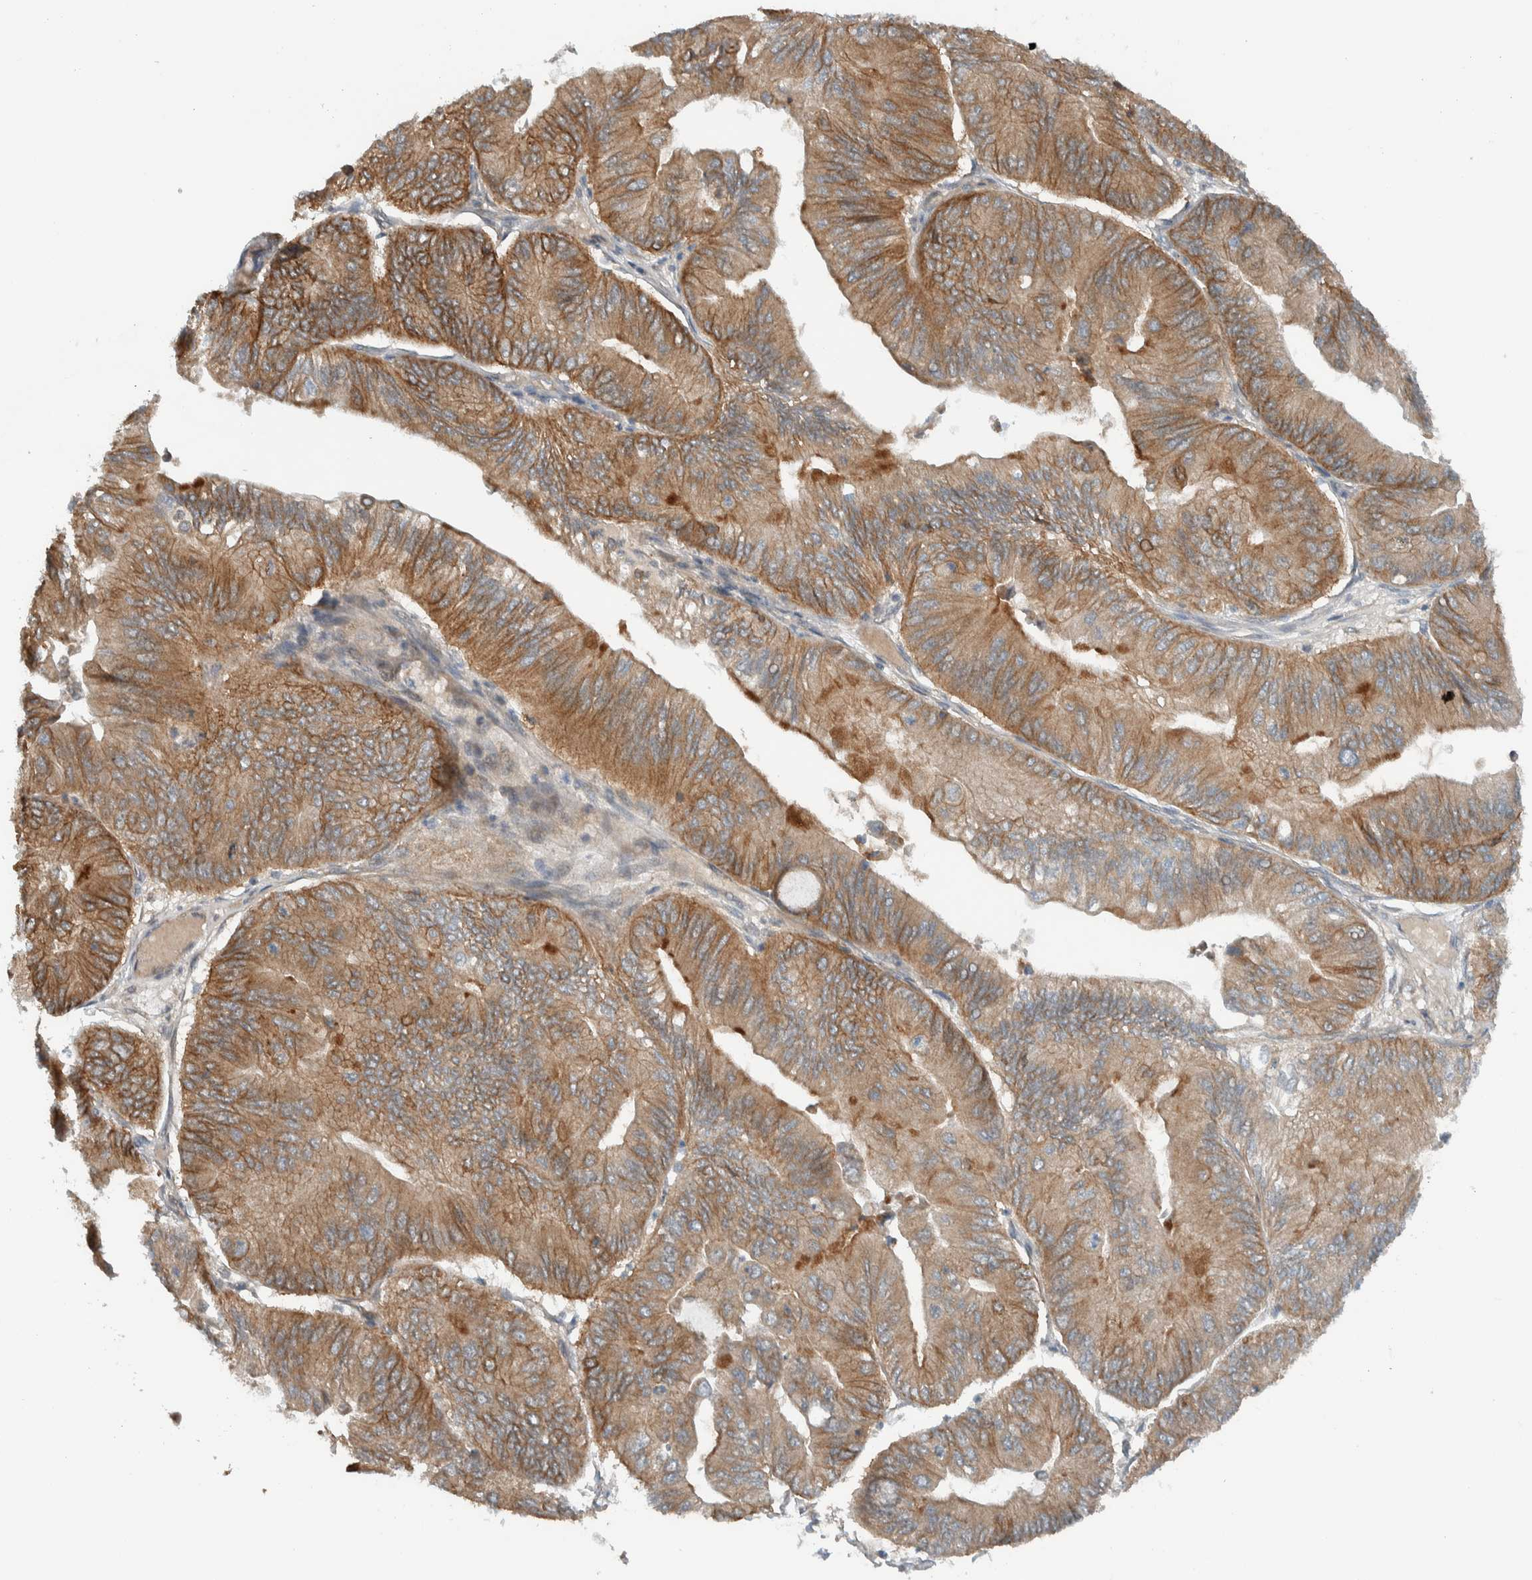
{"staining": {"intensity": "moderate", "quantity": ">75%", "location": "cytoplasmic/membranous"}, "tissue": "ovarian cancer", "cell_type": "Tumor cells", "image_type": "cancer", "snomed": [{"axis": "morphology", "description": "Cystadenocarcinoma, mucinous, NOS"}, {"axis": "topography", "description": "Ovary"}], "caption": "Immunohistochemistry (IHC) of ovarian mucinous cystadenocarcinoma reveals medium levels of moderate cytoplasmic/membranous staining in approximately >75% of tumor cells. (IHC, brightfield microscopy, high magnification).", "gene": "KLHL6", "patient": {"sex": "female", "age": 61}}